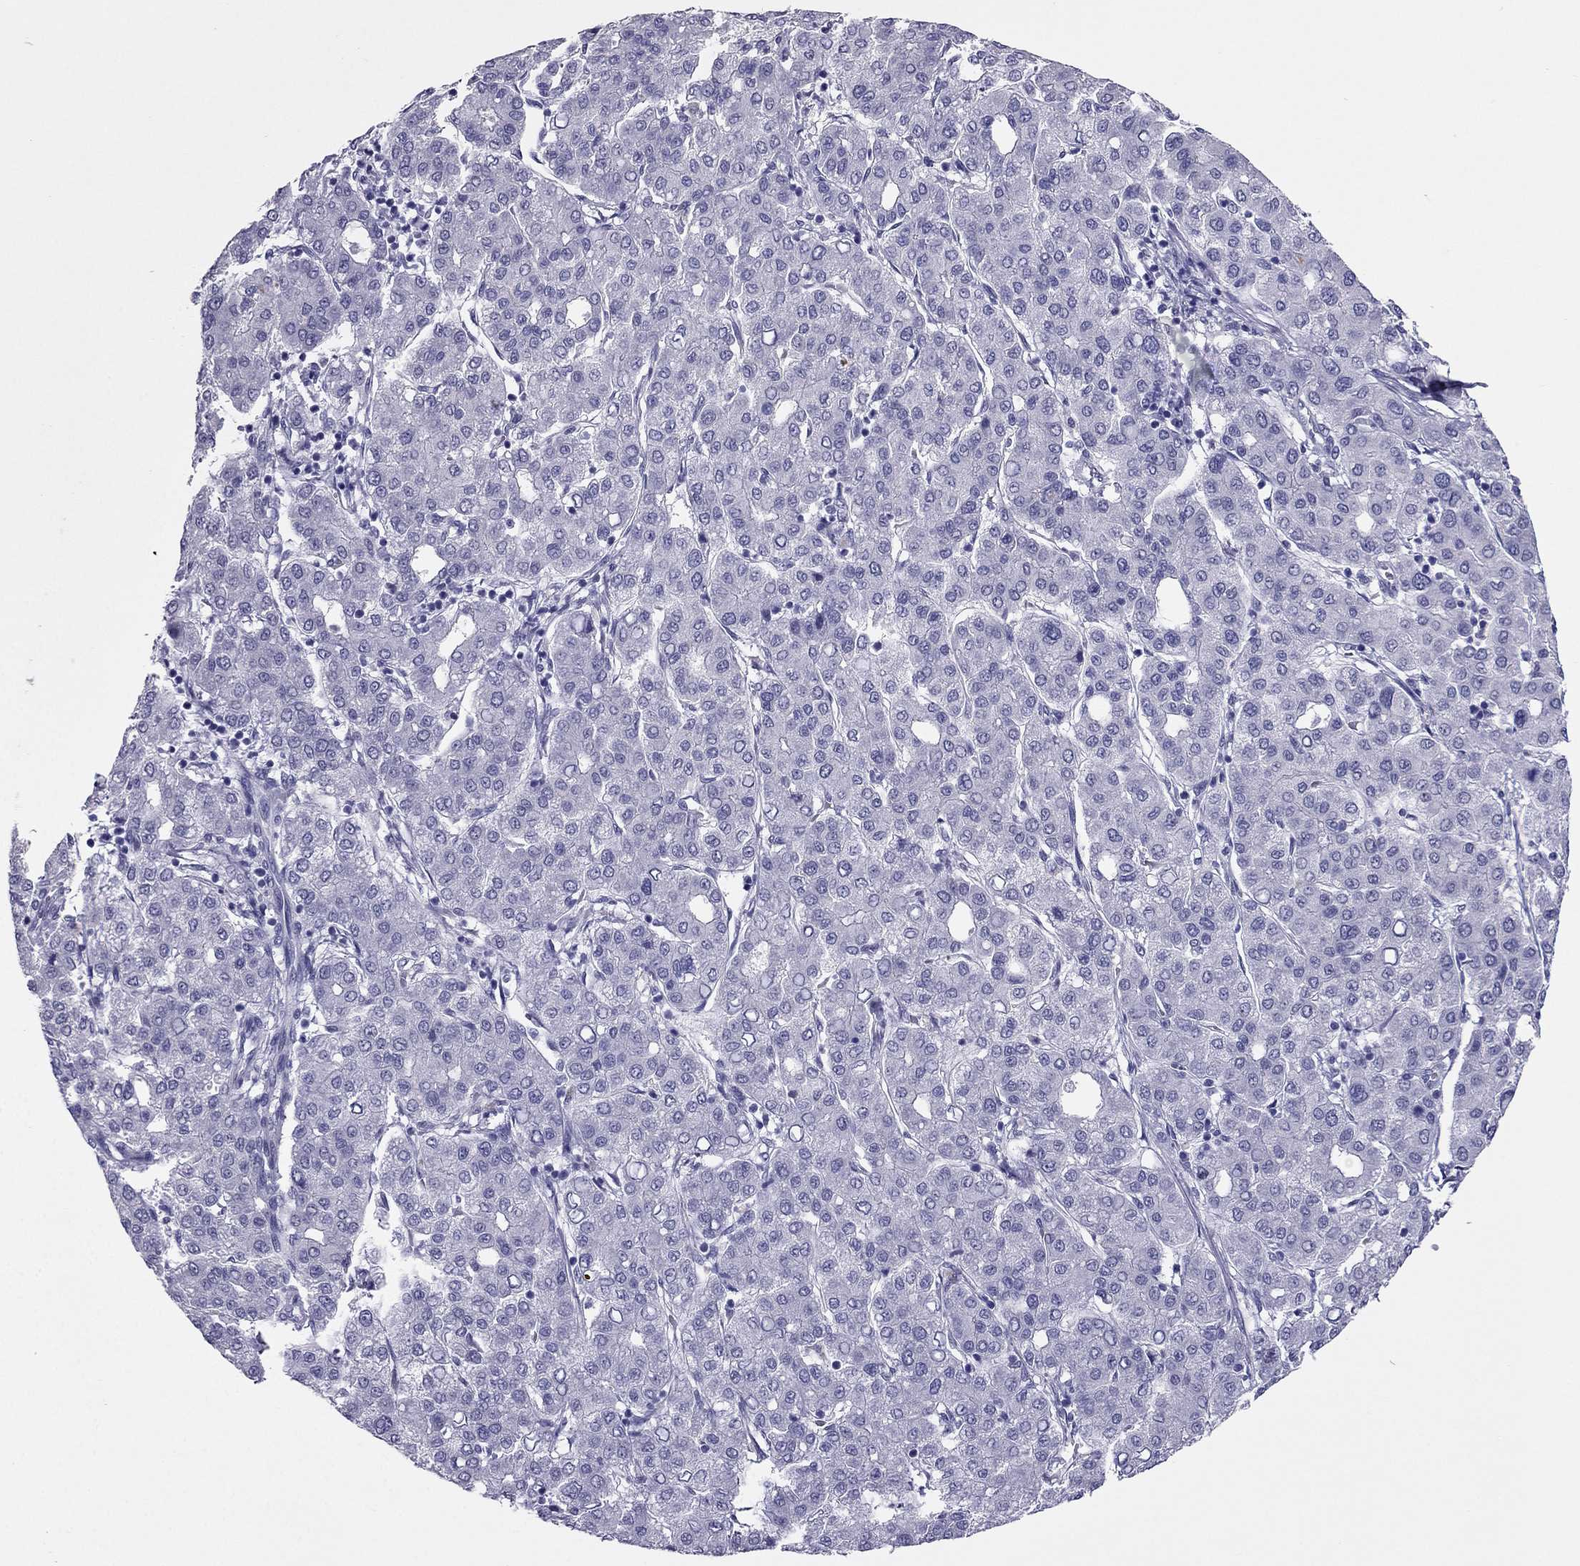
{"staining": {"intensity": "negative", "quantity": "none", "location": "none"}, "tissue": "liver cancer", "cell_type": "Tumor cells", "image_type": "cancer", "snomed": [{"axis": "morphology", "description": "Carcinoma, Hepatocellular, NOS"}, {"axis": "topography", "description": "Liver"}], "caption": "Hepatocellular carcinoma (liver) stained for a protein using immunohistochemistry exhibits no expression tumor cells.", "gene": "CROCC2", "patient": {"sex": "male", "age": 65}}